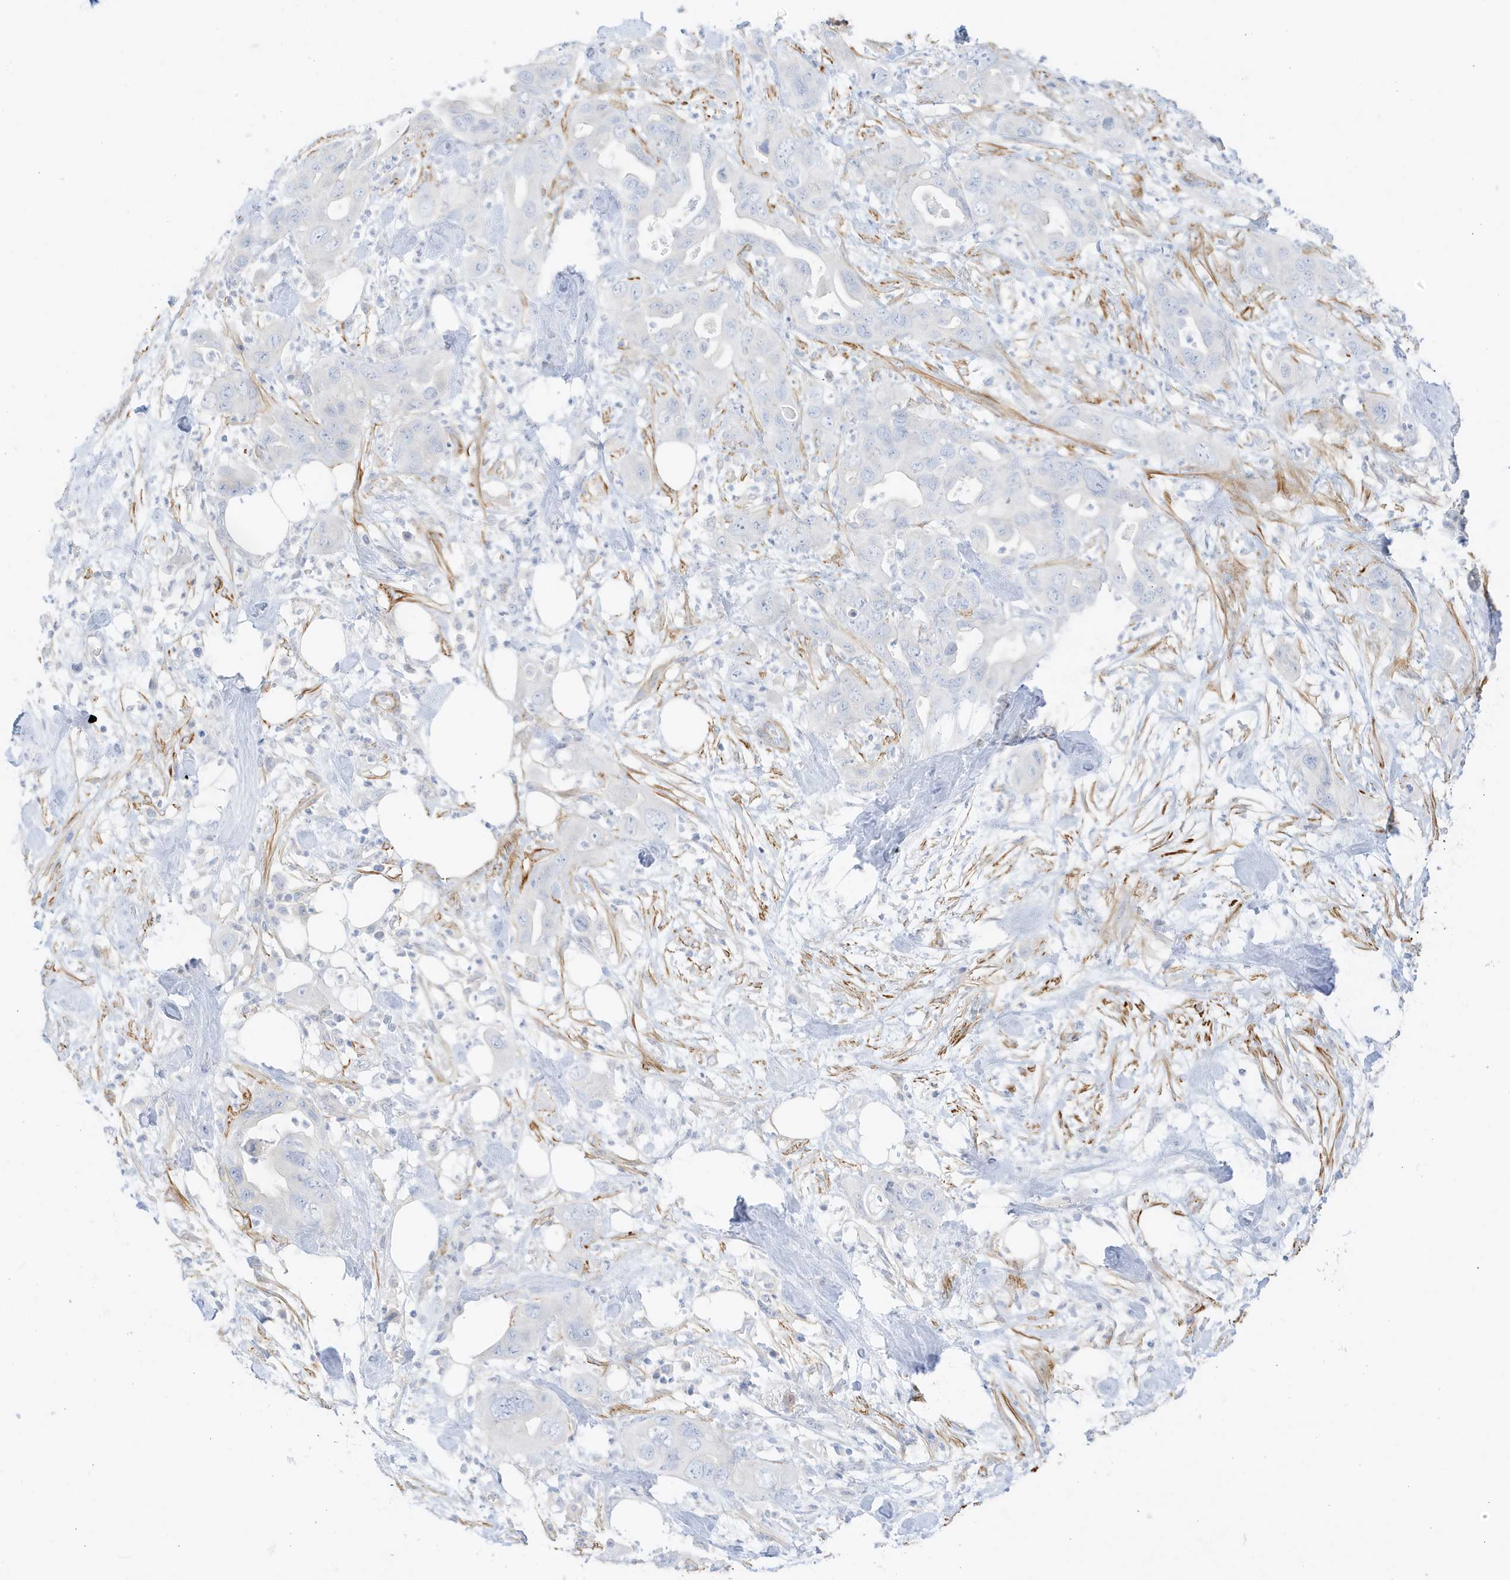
{"staining": {"intensity": "negative", "quantity": "none", "location": "none"}, "tissue": "pancreatic cancer", "cell_type": "Tumor cells", "image_type": "cancer", "snomed": [{"axis": "morphology", "description": "Adenocarcinoma, NOS"}, {"axis": "topography", "description": "Pancreas"}], "caption": "Tumor cells are negative for brown protein staining in pancreatic cancer.", "gene": "SLC22A13", "patient": {"sex": "female", "age": 71}}